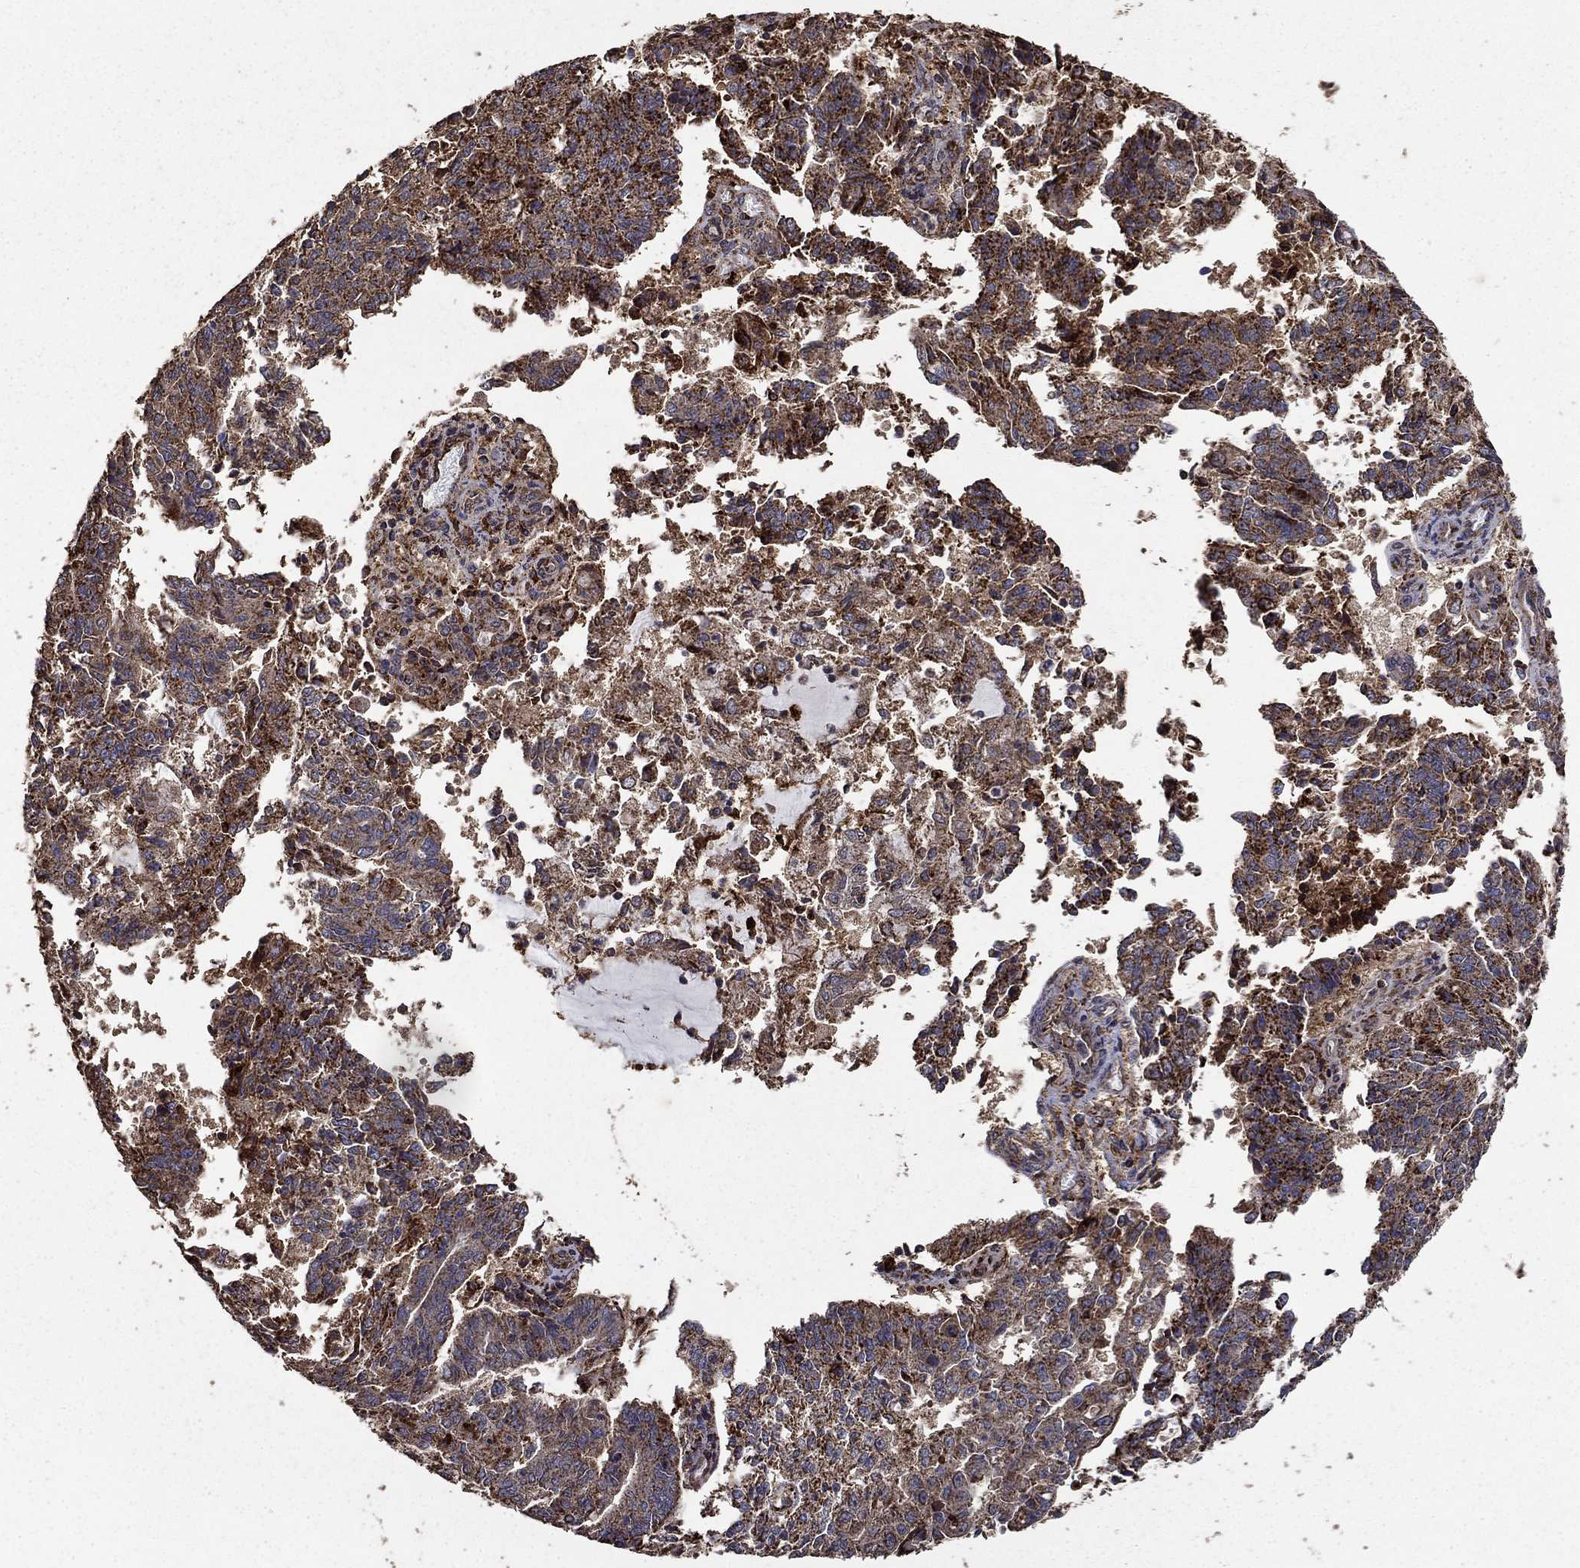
{"staining": {"intensity": "strong", "quantity": ">75%", "location": "cytoplasmic/membranous"}, "tissue": "endometrial cancer", "cell_type": "Tumor cells", "image_type": "cancer", "snomed": [{"axis": "morphology", "description": "Adenocarcinoma, NOS"}, {"axis": "topography", "description": "Endometrium"}], "caption": "Immunohistochemical staining of endometrial cancer reveals strong cytoplasmic/membranous protein expression in approximately >75% of tumor cells.", "gene": "IFRD1", "patient": {"sex": "female", "age": 82}}